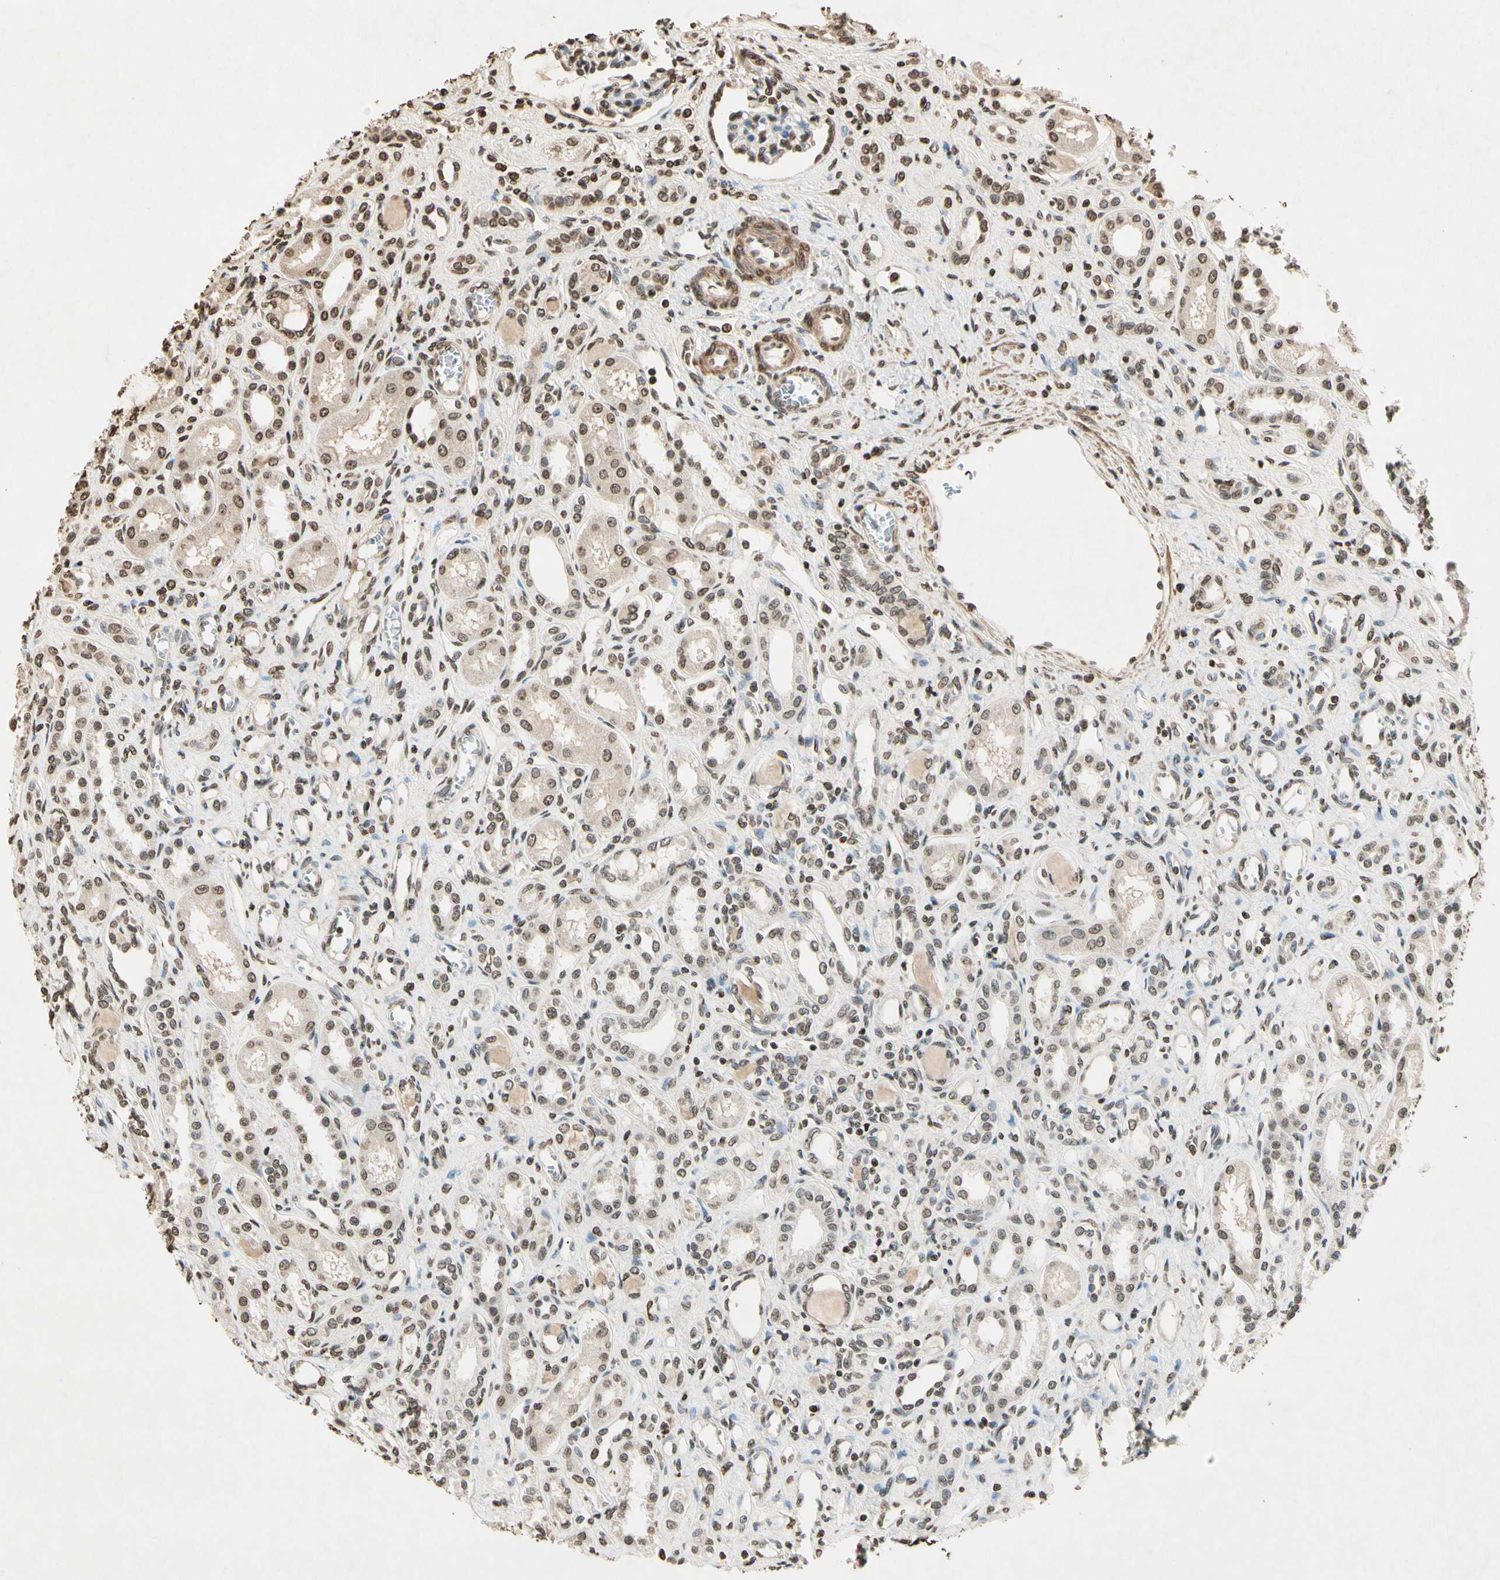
{"staining": {"intensity": "moderate", "quantity": "25%-75%", "location": "nuclear"}, "tissue": "kidney", "cell_type": "Cells in glomeruli", "image_type": "normal", "snomed": [{"axis": "morphology", "description": "Normal tissue, NOS"}, {"axis": "topography", "description": "Kidney"}], "caption": "Immunohistochemical staining of unremarkable human kidney shows 25%-75% levels of moderate nuclear protein expression in about 25%-75% of cells in glomeruli. (DAB IHC with brightfield microscopy, high magnification).", "gene": "TOP1", "patient": {"sex": "male", "age": 7}}